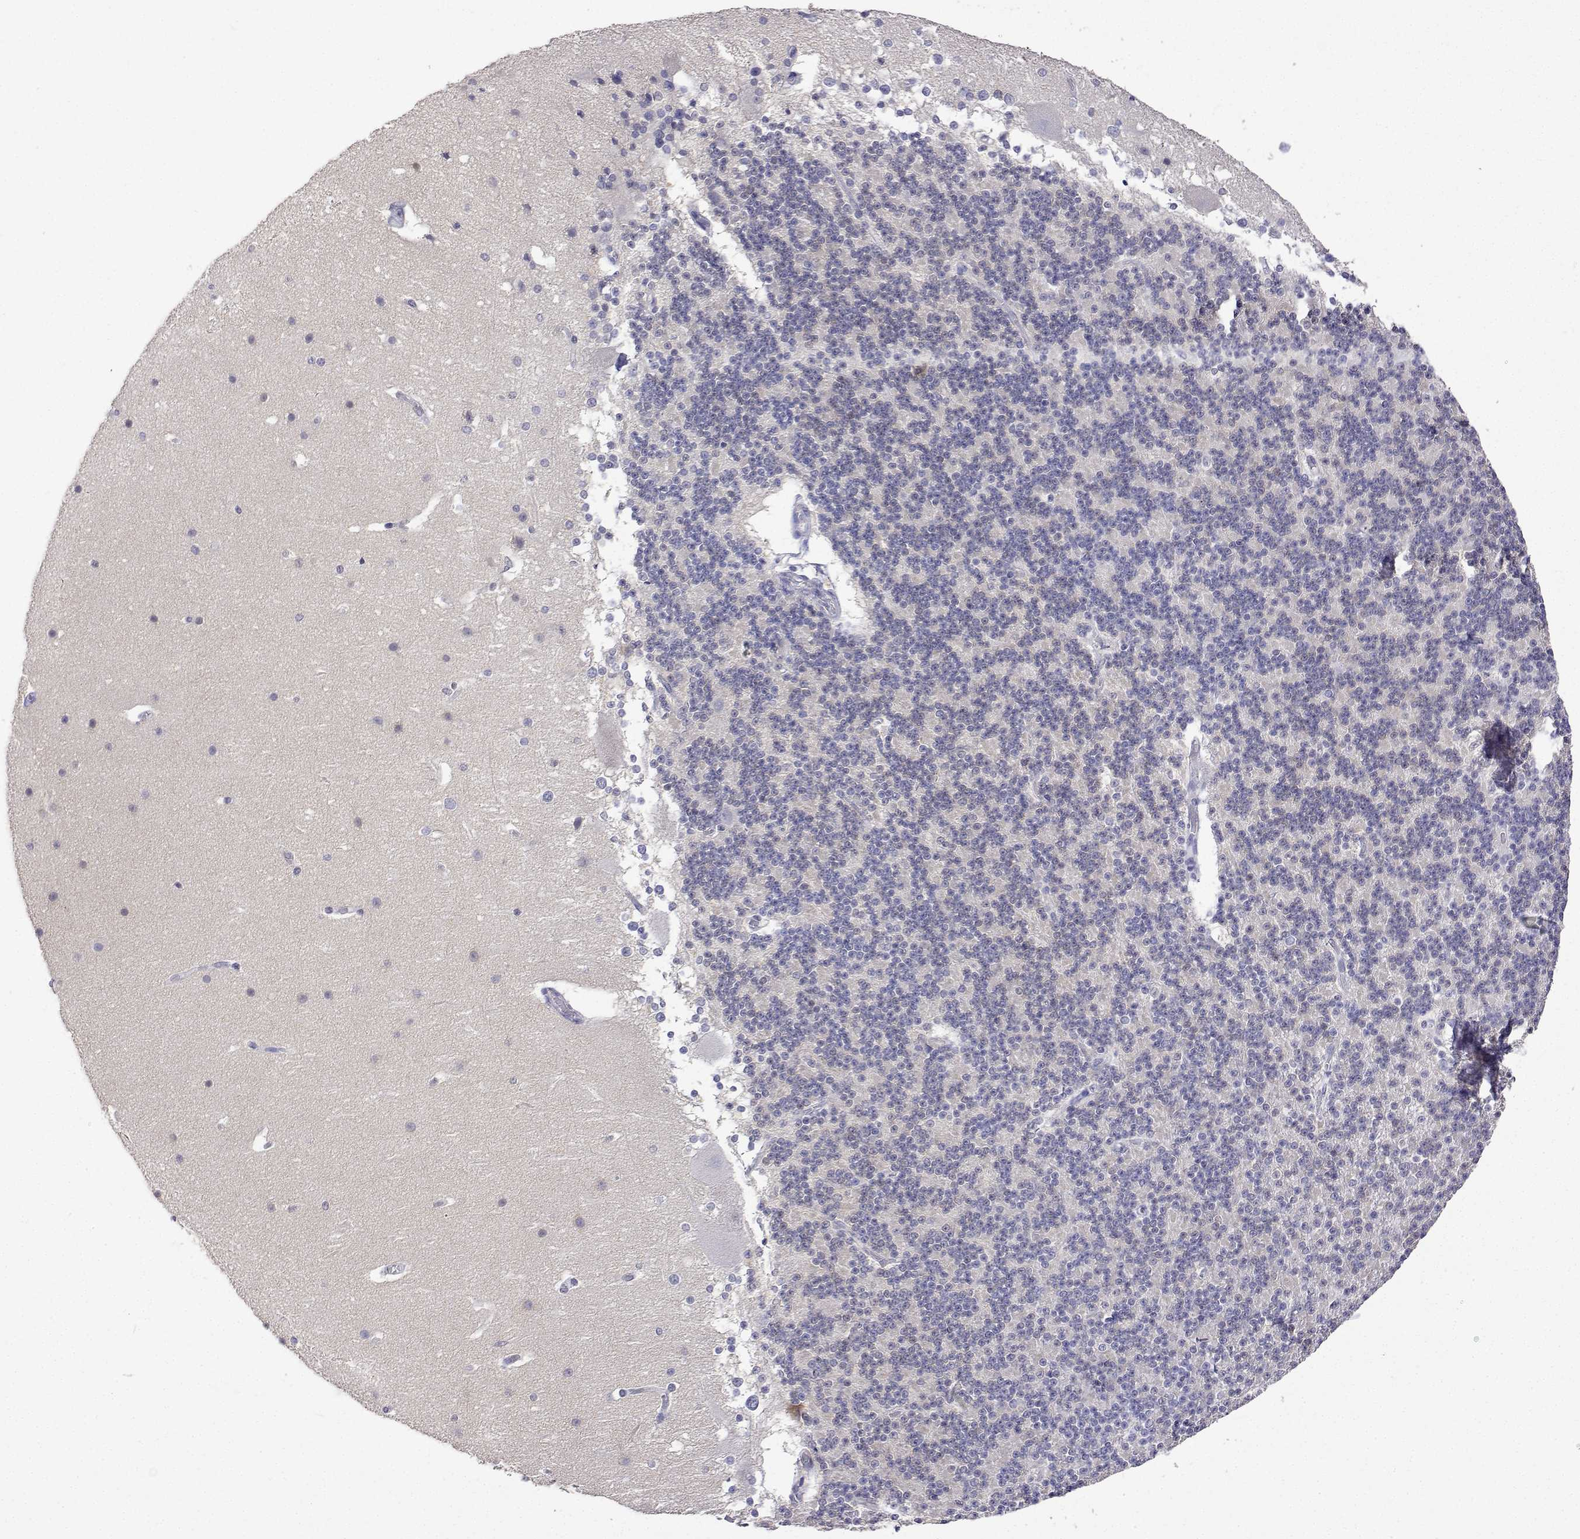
{"staining": {"intensity": "negative", "quantity": "none", "location": "none"}, "tissue": "cerebellum", "cell_type": "Cells in granular layer", "image_type": "normal", "snomed": [{"axis": "morphology", "description": "Normal tissue, NOS"}, {"axis": "topography", "description": "Cerebellum"}], "caption": "The photomicrograph demonstrates no staining of cells in granular layer in normal cerebellum. The staining is performed using DAB (3,3'-diaminobenzidine) brown chromogen with nuclei counter-stained in using hematoxylin.", "gene": "PLCB1", "patient": {"sex": "female", "age": 19}}